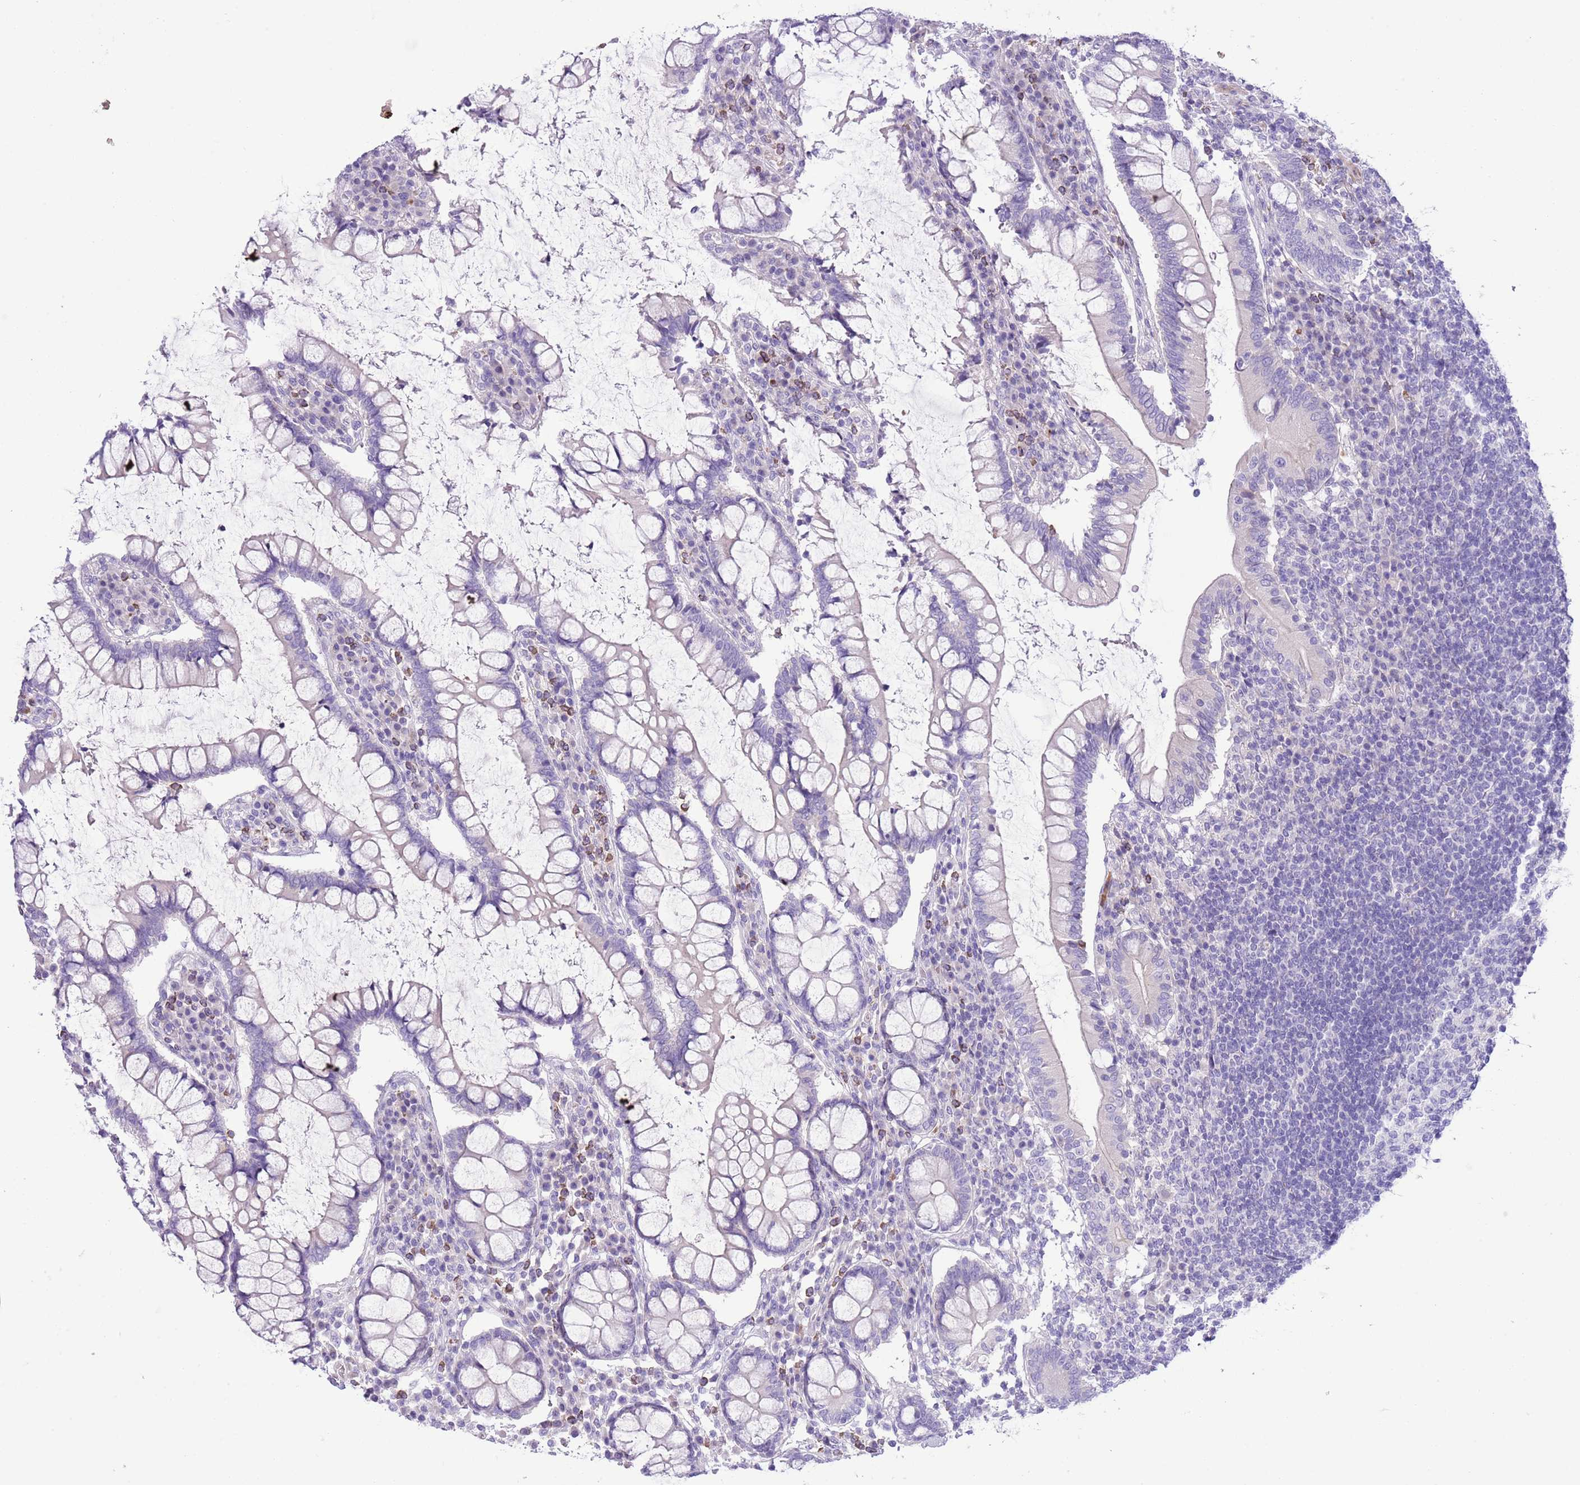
{"staining": {"intensity": "negative", "quantity": "none", "location": "none"}, "tissue": "colon", "cell_type": "Endothelial cells", "image_type": "normal", "snomed": [{"axis": "morphology", "description": "Normal tissue, NOS"}, {"axis": "topography", "description": "Colon"}], "caption": "This is a photomicrograph of immunohistochemistry staining of benign colon, which shows no positivity in endothelial cells. (DAB immunohistochemistry, high magnification).", "gene": "OR6M1", "patient": {"sex": "female", "age": 79}}